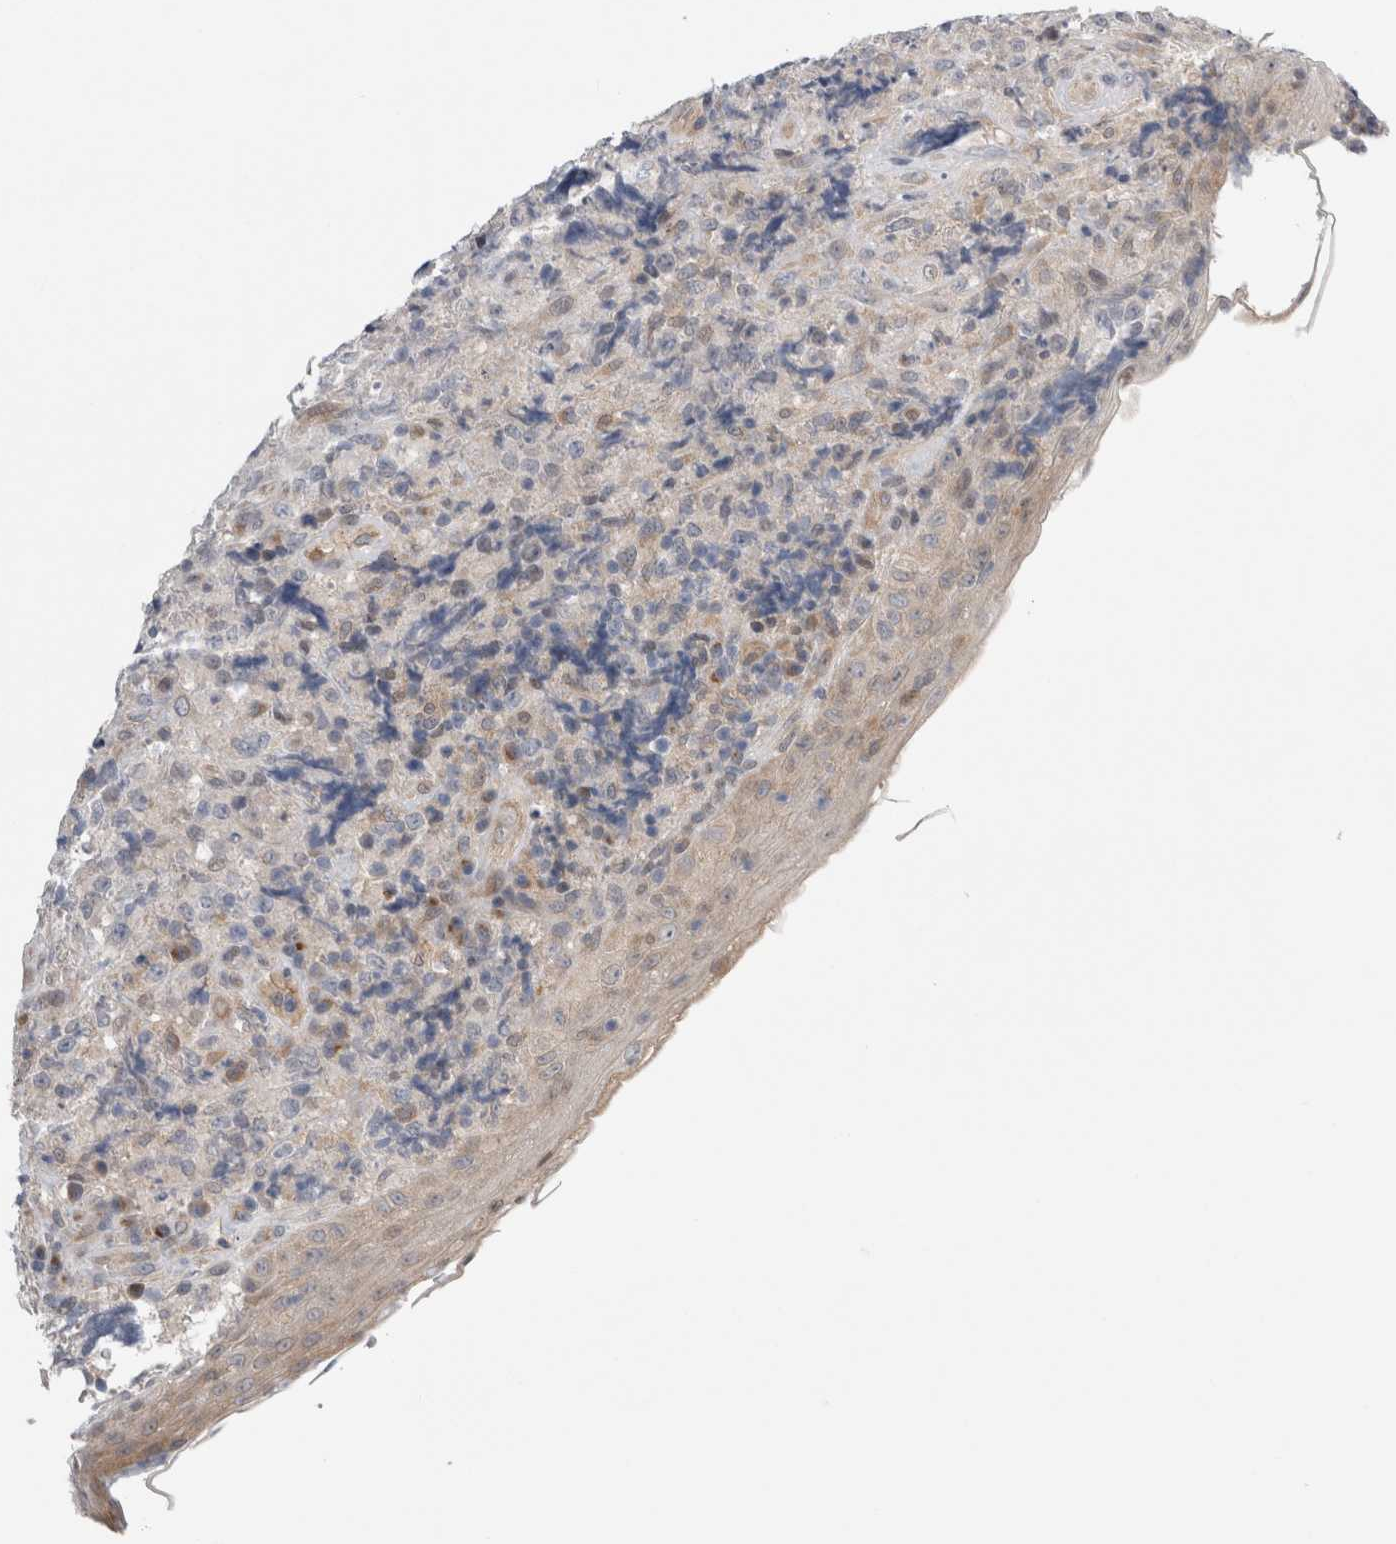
{"staining": {"intensity": "weak", "quantity": "<25%", "location": "nuclear"}, "tissue": "lymphoma", "cell_type": "Tumor cells", "image_type": "cancer", "snomed": [{"axis": "morphology", "description": "Malignant lymphoma, non-Hodgkin's type, High grade"}, {"axis": "topography", "description": "Tonsil"}], "caption": "This is an immunohistochemistry (IHC) micrograph of human high-grade malignant lymphoma, non-Hodgkin's type. There is no staining in tumor cells.", "gene": "TAFA5", "patient": {"sex": "female", "age": 36}}